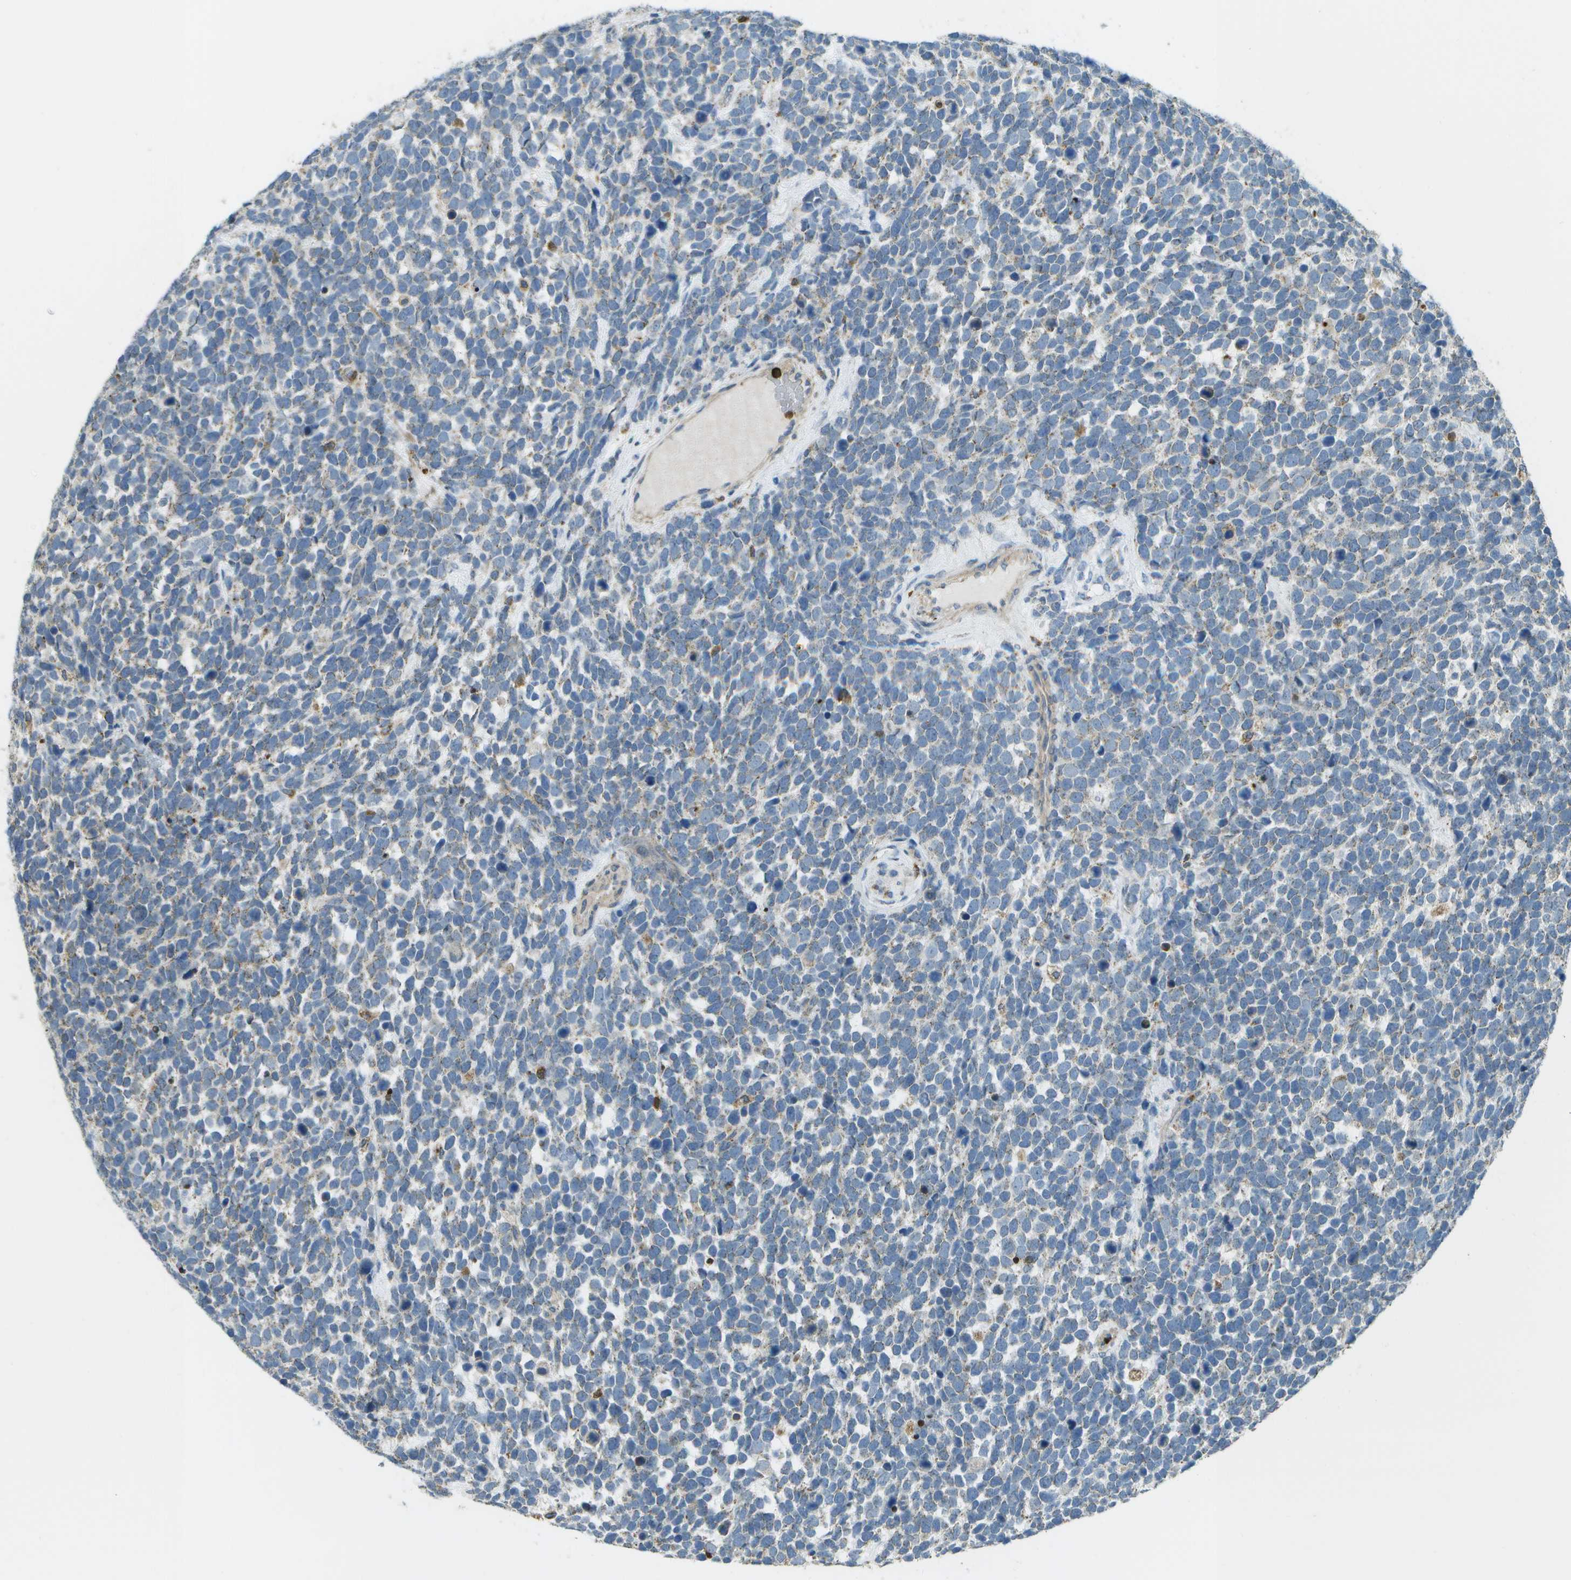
{"staining": {"intensity": "negative", "quantity": "none", "location": "none"}, "tissue": "urothelial cancer", "cell_type": "Tumor cells", "image_type": "cancer", "snomed": [{"axis": "morphology", "description": "Urothelial carcinoma, High grade"}, {"axis": "topography", "description": "Urinary bladder"}], "caption": "Photomicrograph shows no significant protein expression in tumor cells of high-grade urothelial carcinoma. Brightfield microscopy of immunohistochemistry (IHC) stained with DAB (3,3'-diaminobenzidine) (brown) and hematoxylin (blue), captured at high magnification.", "gene": "CACHD1", "patient": {"sex": "female", "age": 82}}